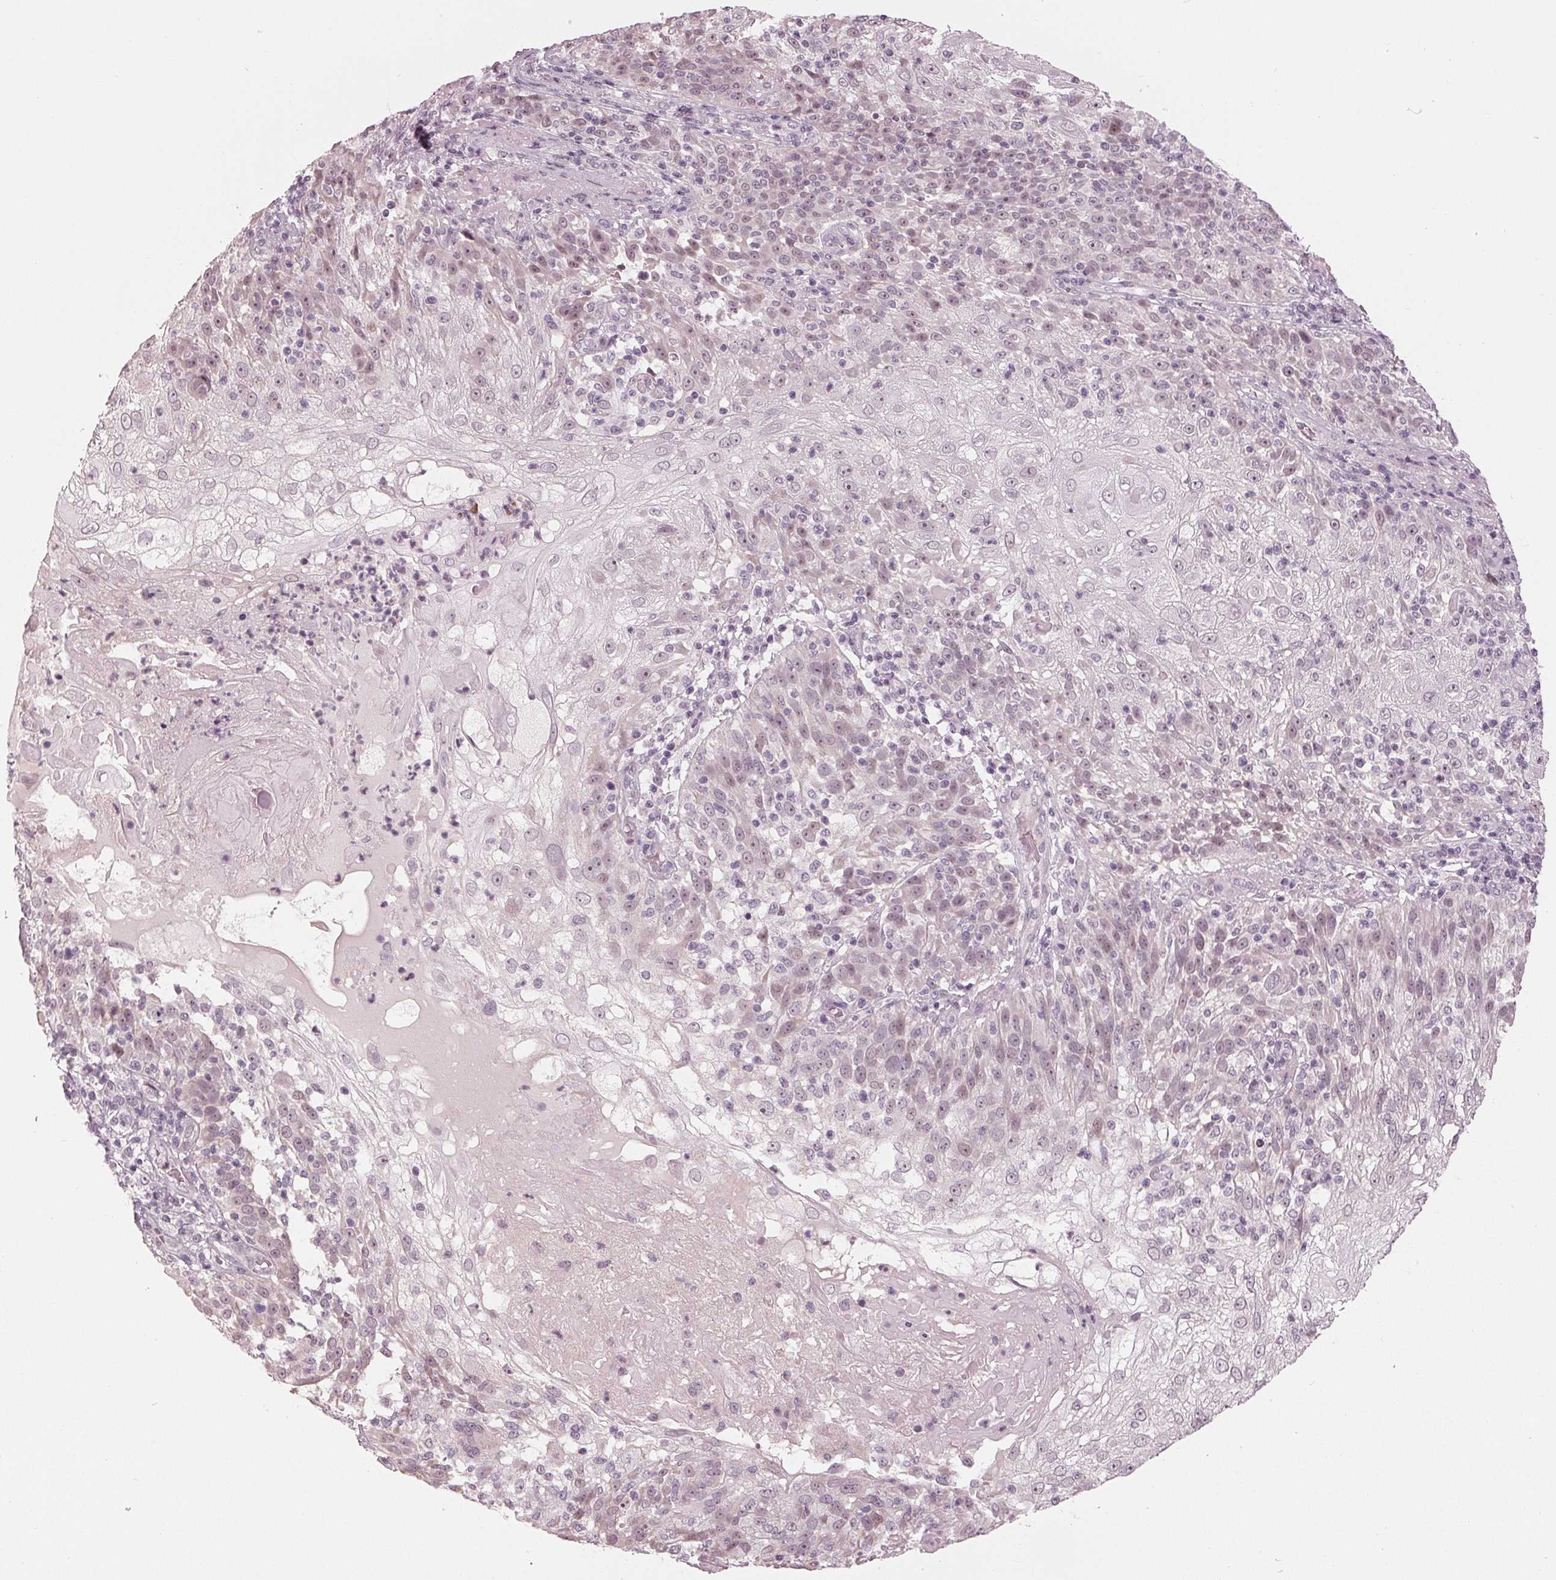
{"staining": {"intensity": "weak", "quantity": "<25%", "location": "nuclear"}, "tissue": "skin cancer", "cell_type": "Tumor cells", "image_type": "cancer", "snomed": [{"axis": "morphology", "description": "Normal tissue, NOS"}, {"axis": "morphology", "description": "Squamous cell carcinoma, NOS"}, {"axis": "topography", "description": "Skin"}], "caption": "Tumor cells are negative for protein expression in human skin cancer.", "gene": "ADPRHL1", "patient": {"sex": "female", "age": 83}}